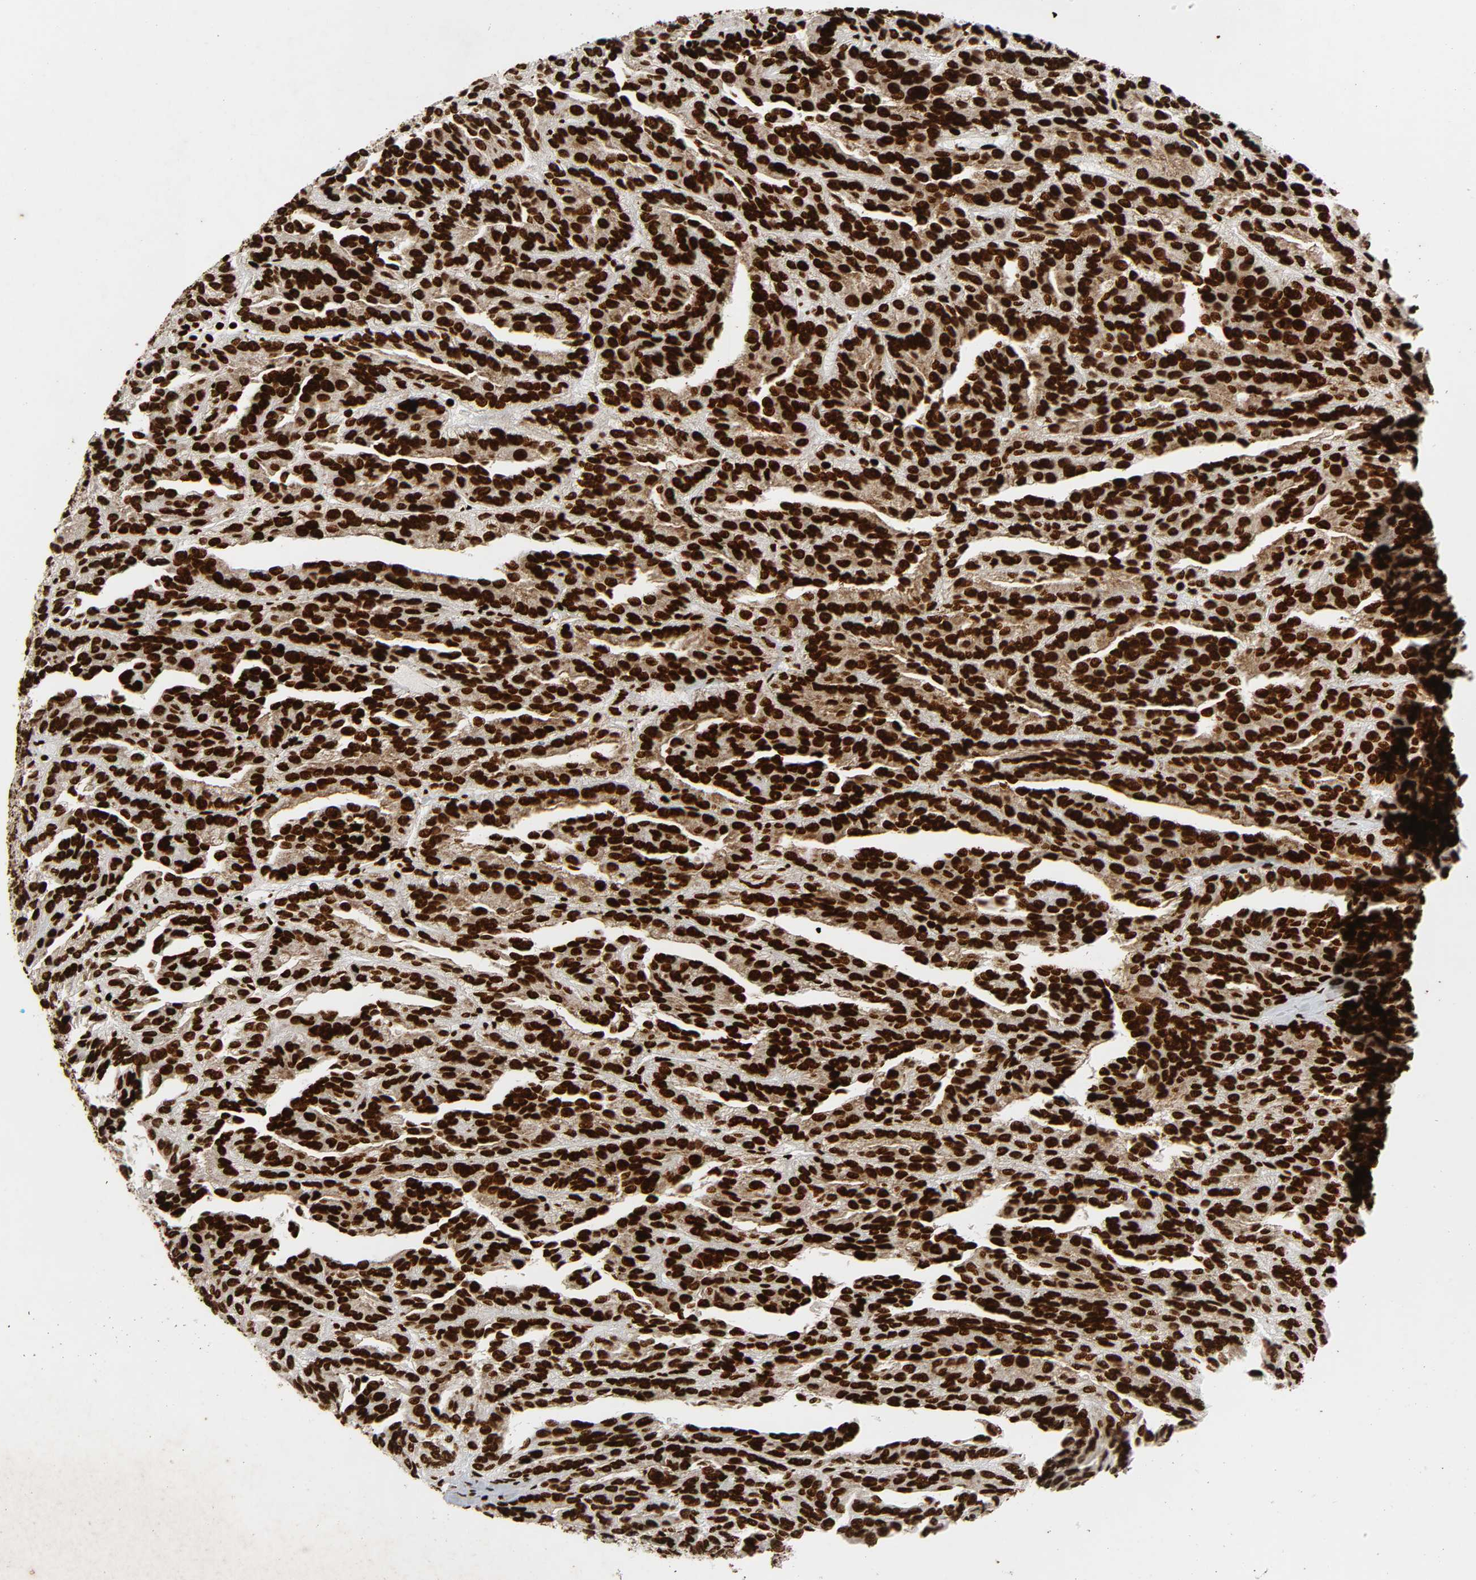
{"staining": {"intensity": "strong", "quantity": ">75%", "location": "nuclear"}, "tissue": "renal cancer", "cell_type": "Tumor cells", "image_type": "cancer", "snomed": [{"axis": "morphology", "description": "Adenocarcinoma, NOS"}, {"axis": "topography", "description": "Kidney"}], "caption": "A micrograph of adenocarcinoma (renal) stained for a protein demonstrates strong nuclear brown staining in tumor cells. The protein of interest is shown in brown color, while the nuclei are stained blue.", "gene": "RXRA", "patient": {"sex": "male", "age": 46}}